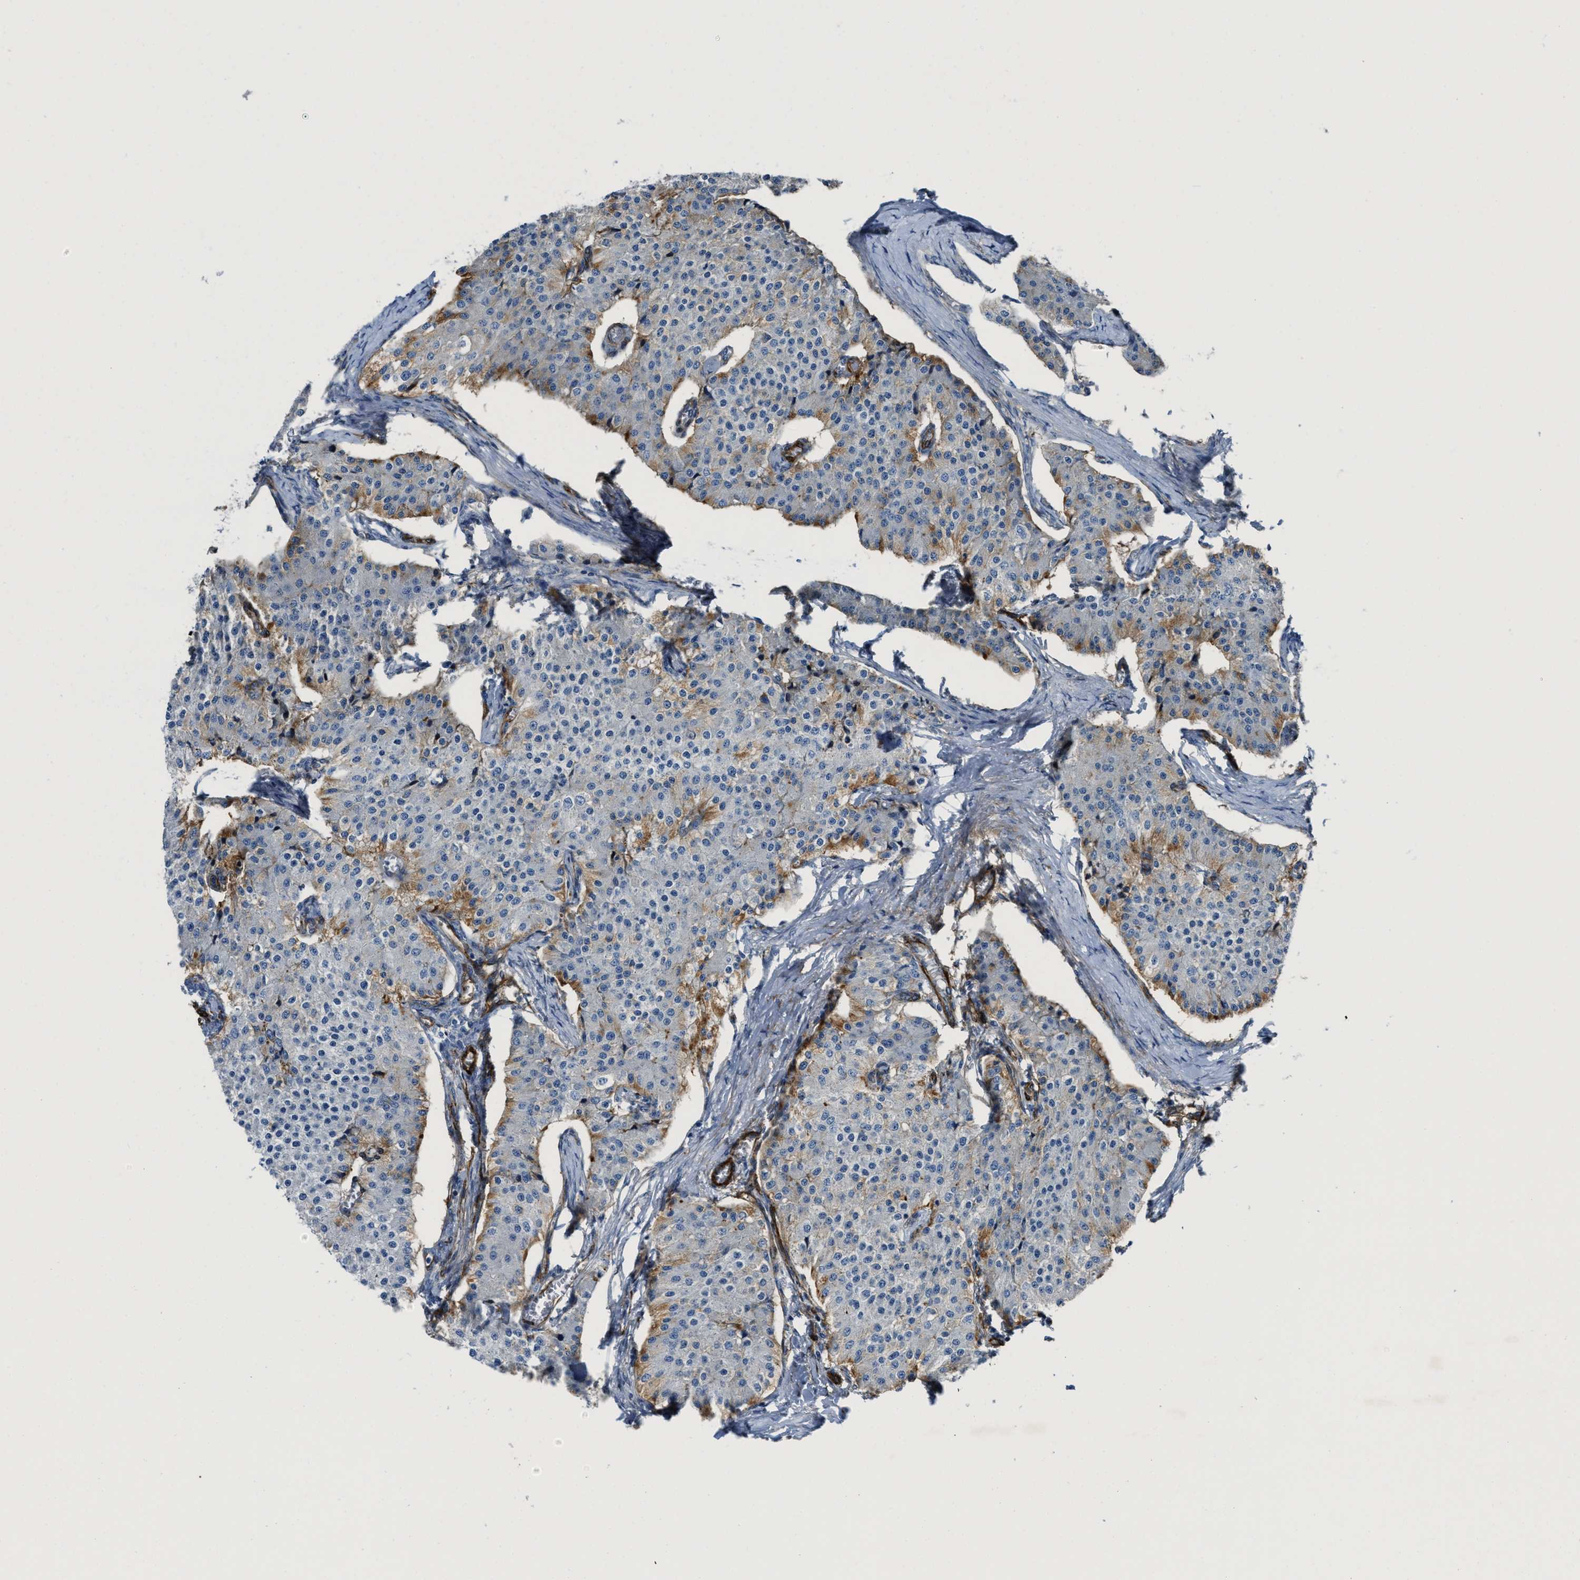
{"staining": {"intensity": "weak", "quantity": "<25%", "location": "cytoplasmic/membranous"}, "tissue": "carcinoid", "cell_type": "Tumor cells", "image_type": "cancer", "snomed": [{"axis": "morphology", "description": "Carcinoid, malignant, NOS"}, {"axis": "topography", "description": "Colon"}], "caption": "Immunohistochemical staining of malignant carcinoid shows no significant expression in tumor cells.", "gene": "NAB1", "patient": {"sex": "female", "age": 52}}